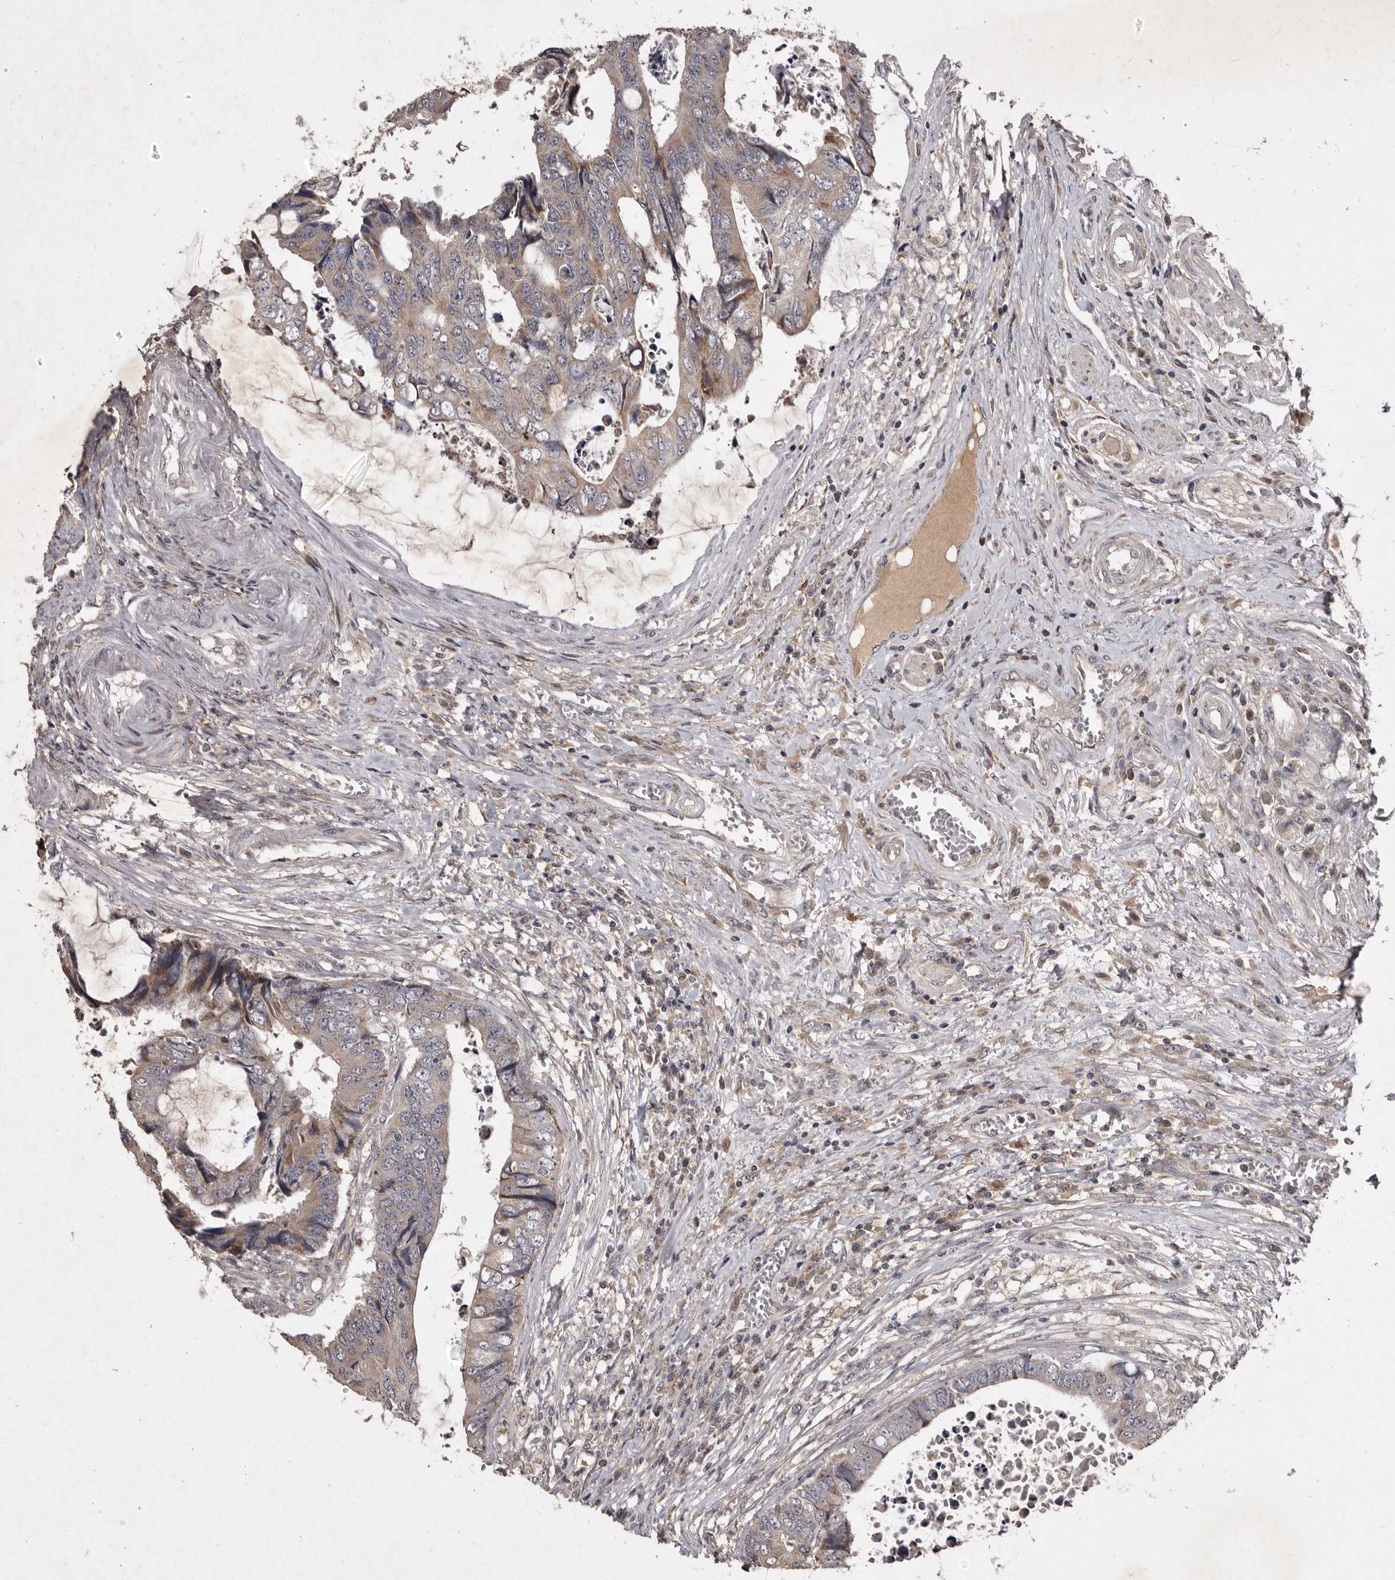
{"staining": {"intensity": "moderate", "quantity": "<25%", "location": "cytoplasmic/membranous"}, "tissue": "colorectal cancer", "cell_type": "Tumor cells", "image_type": "cancer", "snomed": [{"axis": "morphology", "description": "Adenocarcinoma, NOS"}, {"axis": "topography", "description": "Rectum"}], "caption": "Adenocarcinoma (colorectal) stained with a brown dye demonstrates moderate cytoplasmic/membranous positive staining in approximately <25% of tumor cells.", "gene": "FLAD1", "patient": {"sex": "male", "age": 84}}